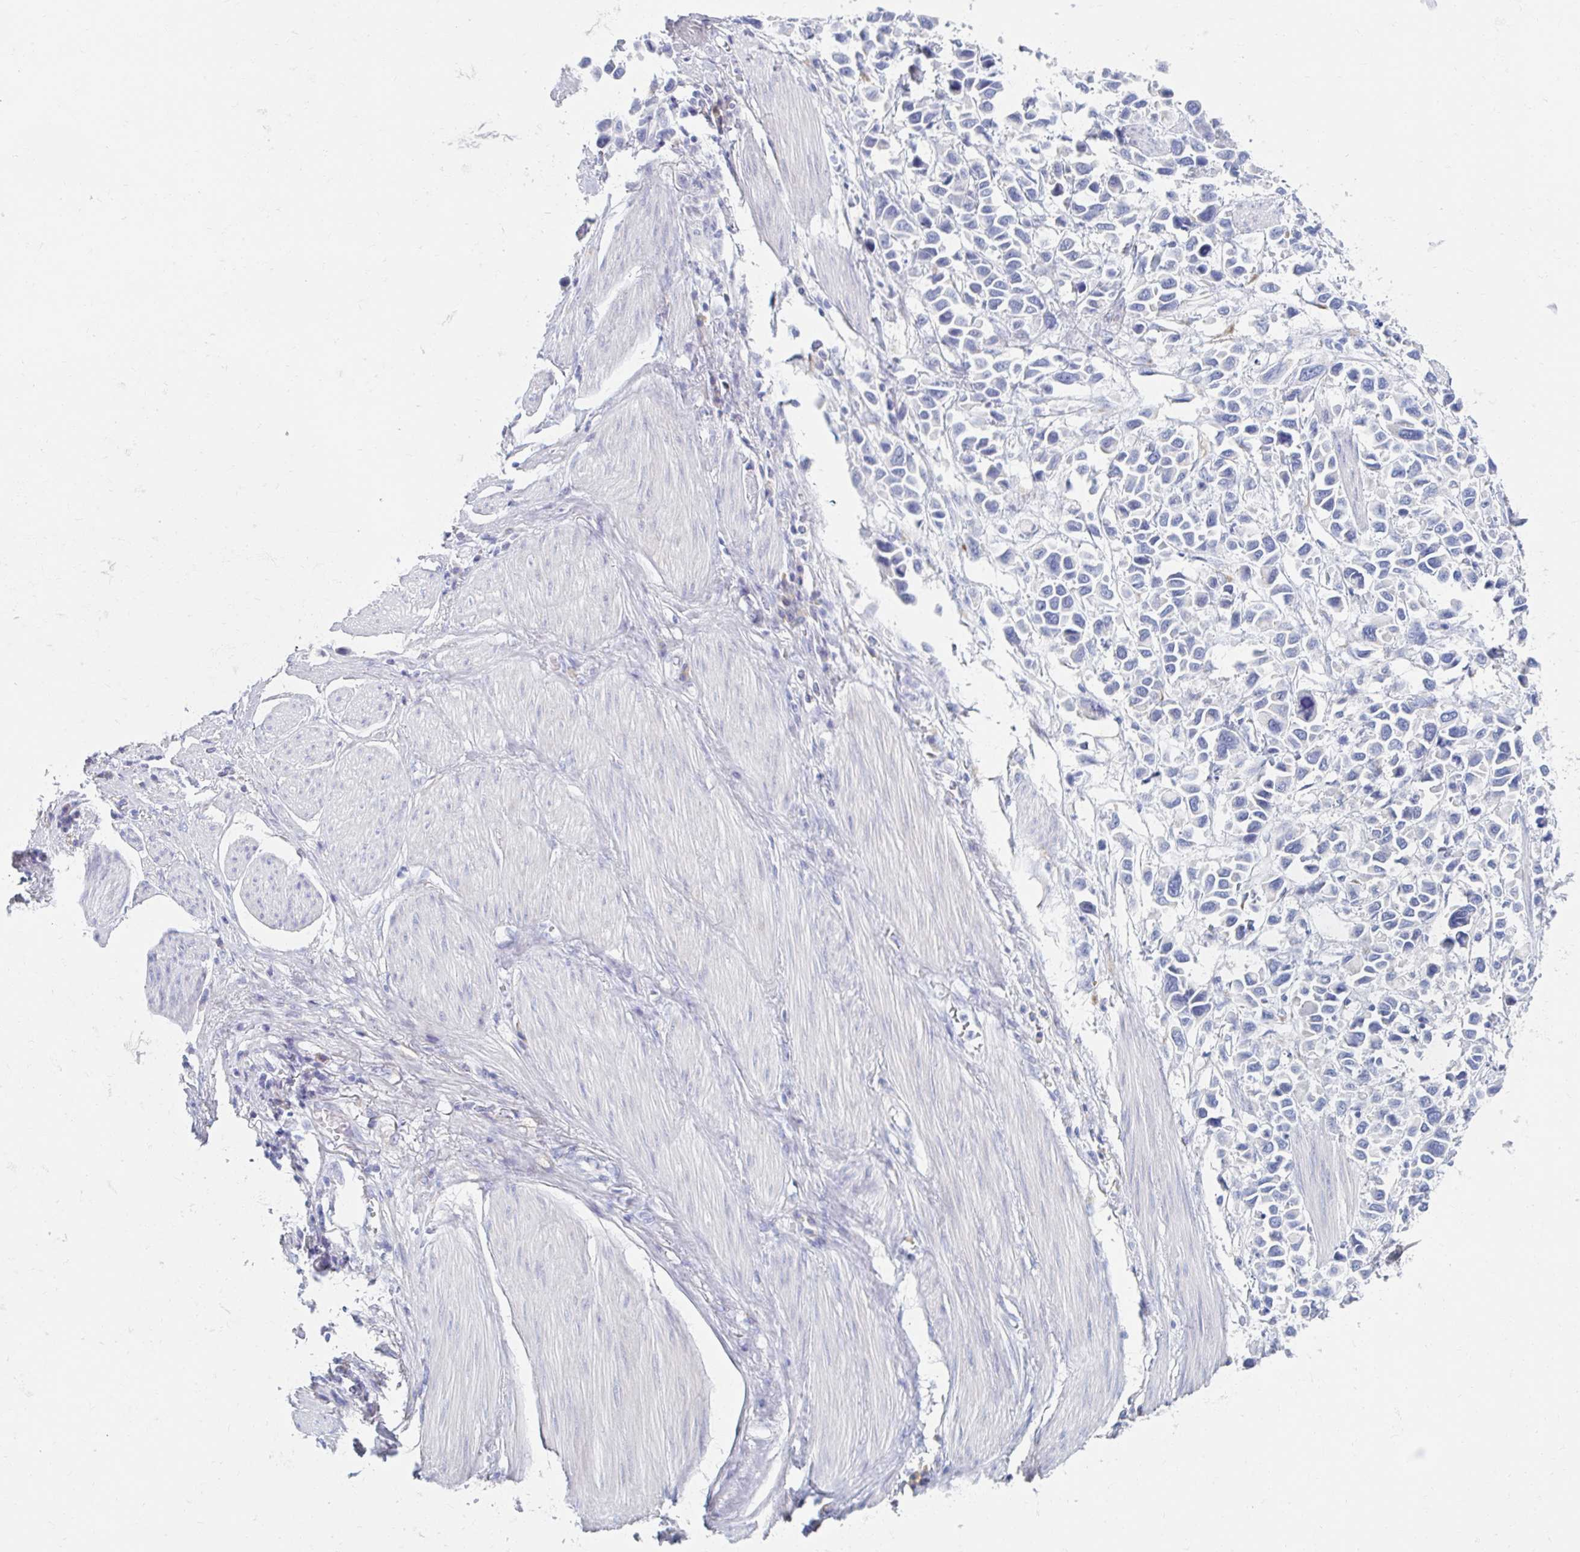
{"staining": {"intensity": "negative", "quantity": "none", "location": "none"}, "tissue": "stomach cancer", "cell_type": "Tumor cells", "image_type": "cancer", "snomed": [{"axis": "morphology", "description": "Adenocarcinoma, NOS"}, {"axis": "topography", "description": "Stomach"}], "caption": "High power microscopy image of an immunohistochemistry (IHC) micrograph of stomach adenocarcinoma, revealing no significant expression in tumor cells.", "gene": "MYLK2", "patient": {"sex": "female", "age": 81}}